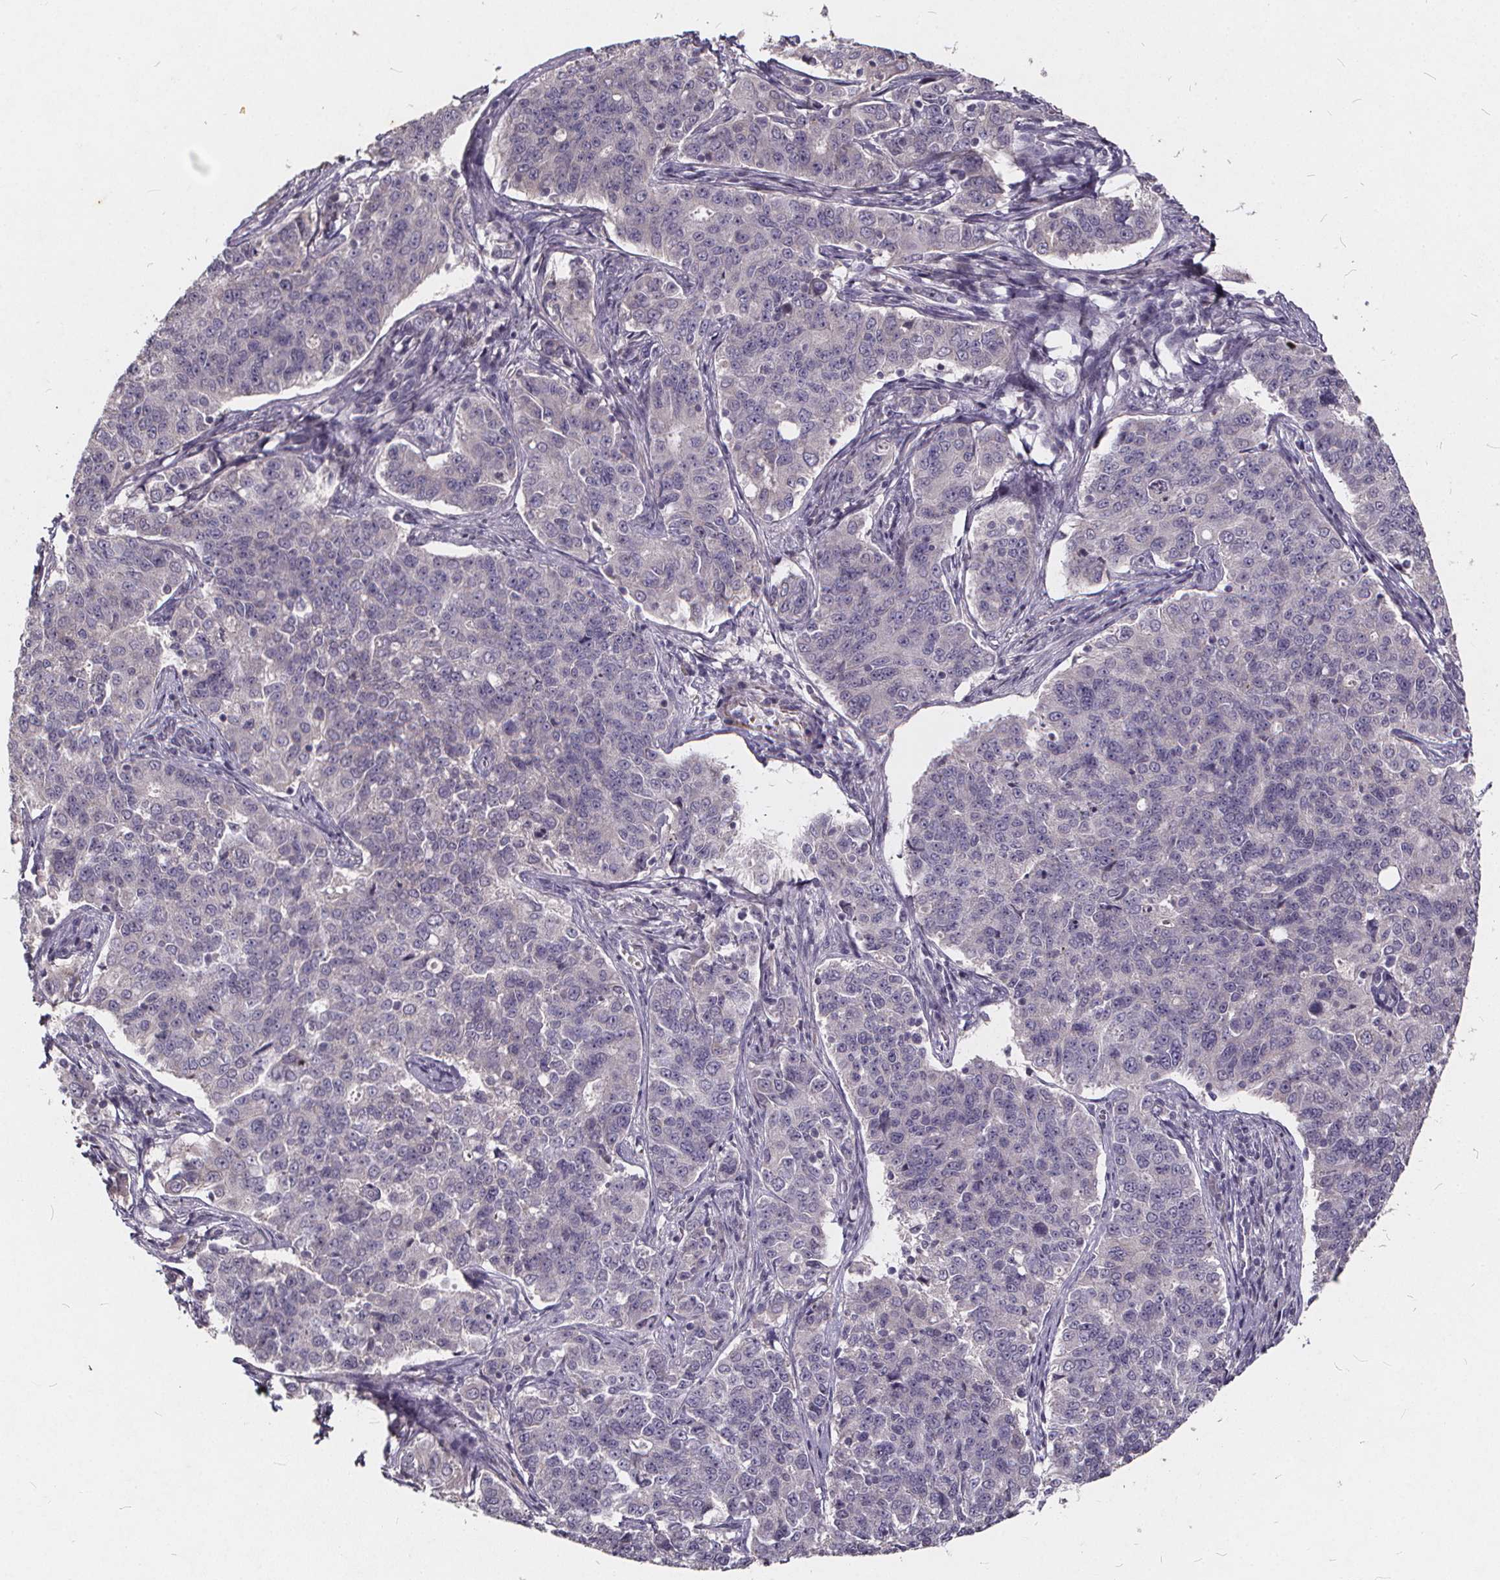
{"staining": {"intensity": "negative", "quantity": "none", "location": "none"}, "tissue": "endometrial cancer", "cell_type": "Tumor cells", "image_type": "cancer", "snomed": [{"axis": "morphology", "description": "Adenocarcinoma, NOS"}, {"axis": "topography", "description": "Endometrium"}], "caption": "Tumor cells show no significant protein positivity in endometrial adenocarcinoma. (DAB immunohistochemistry (IHC), high magnification).", "gene": "TSPAN14", "patient": {"sex": "female", "age": 43}}